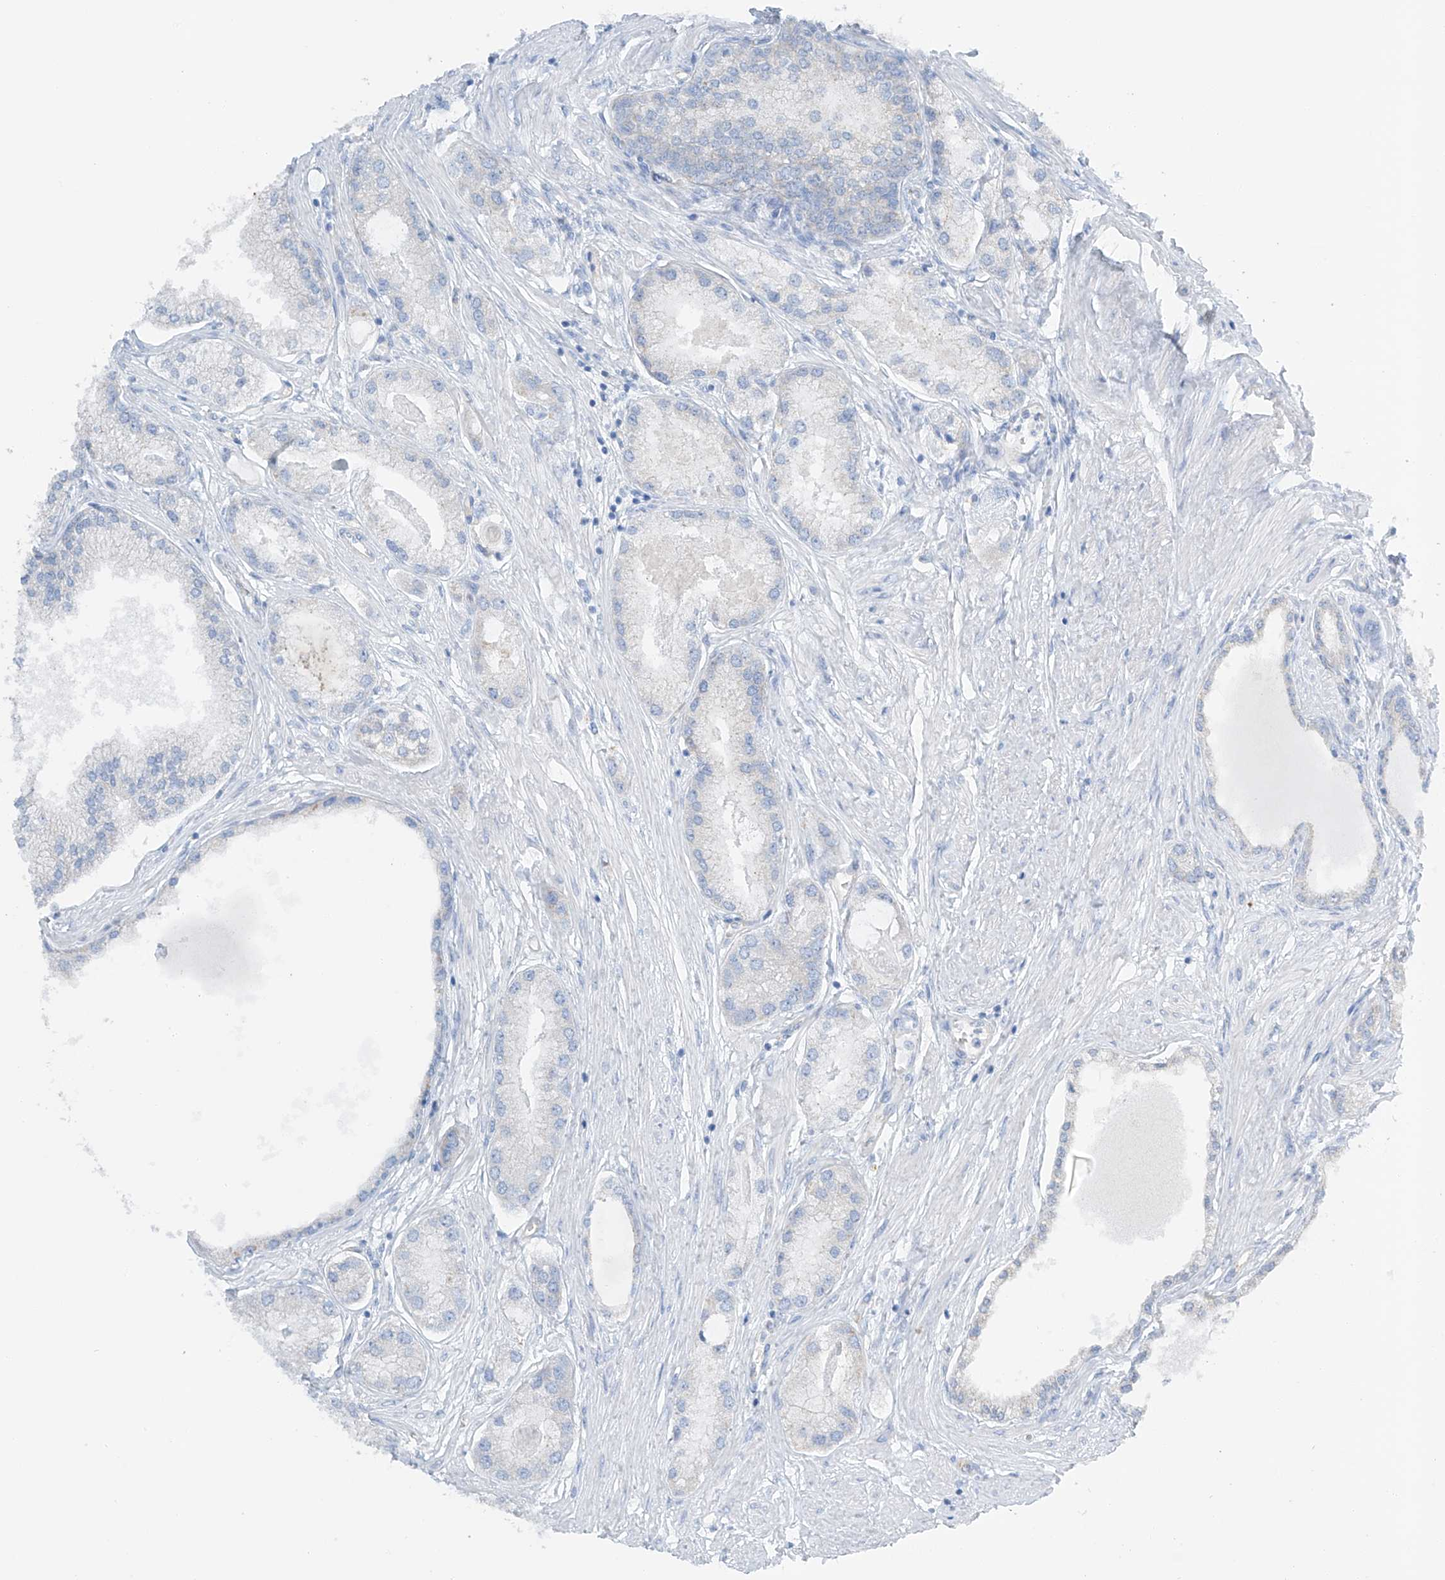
{"staining": {"intensity": "negative", "quantity": "none", "location": "none"}, "tissue": "prostate cancer", "cell_type": "Tumor cells", "image_type": "cancer", "snomed": [{"axis": "morphology", "description": "Adenocarcinoma, Low grade"}, {"axis": "topography", "description": "Prostate"}], "caption": "Immunohistochemistry (IHC) of prostate cancer (low-grade adenocarcinoma) exhibits no expression in tumor cells. (Immunohistochemistry, brightfield microscopy, high magnification).", "gene": "MAGI1", "patient": {"sex": "male", "age": 62}}